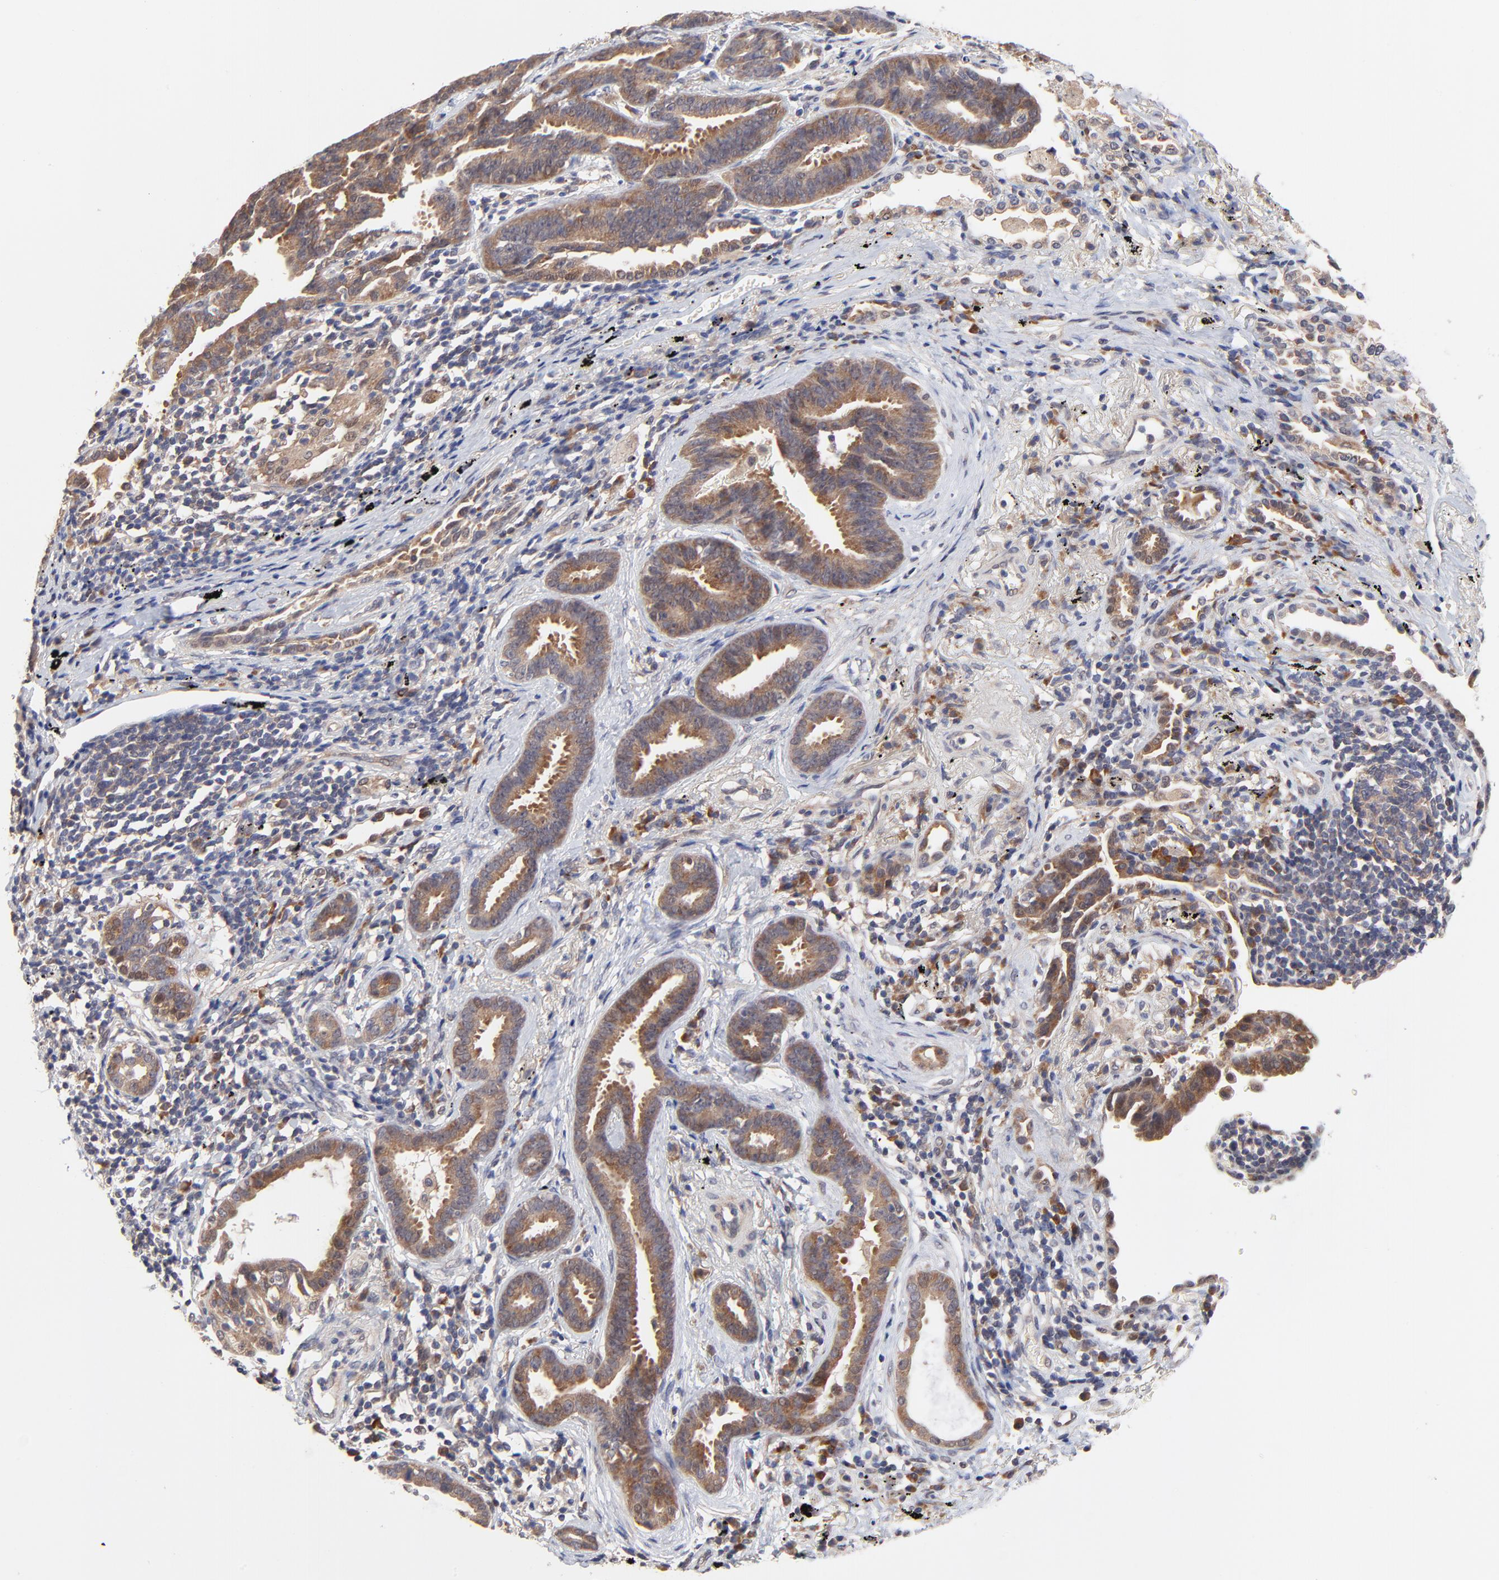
{"staining": {"intensity": "moderate", "quantity": ">75%", "location": "cytoplasmic/membranous"}, "tissue": "lung cancer", "cell_type": "Tumor cells", "image_type": "cancer", "snomed": [{"axis": "morphology", "description": "Adenocarcinoma, NOS"}, {"axis": "topography", "description": "Lung"}], "caption": "This is a histology image of immunohistochemistry staining of lung cancer (adenocarcinoma), which shows moderate positivity in the cytoplasmic/membranous of tumor cells.", "gene": "TXNL1", "patient": {"sex": "female", "age": 64}}